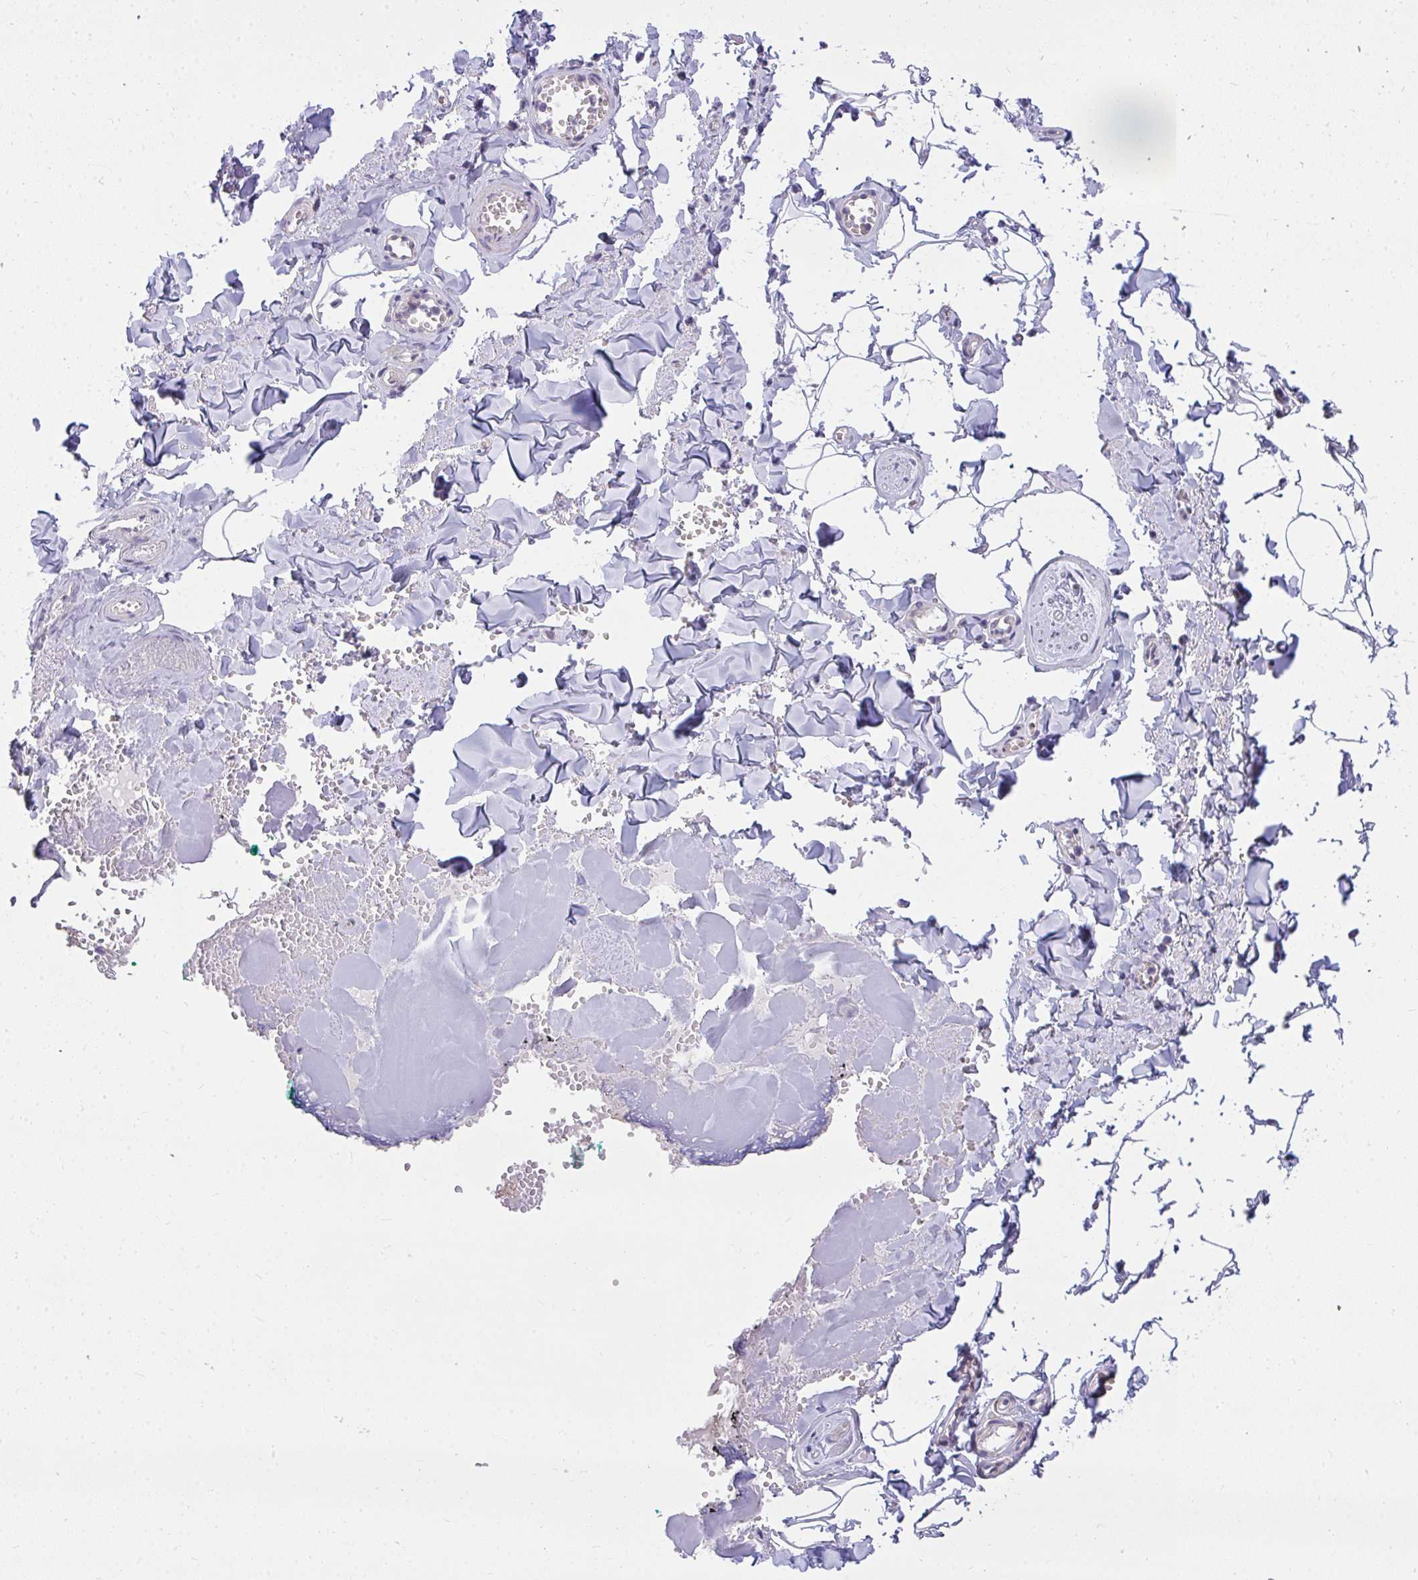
{"staining": {"intensity": "negative", "quantity": "none", "location": "none"}, "tissue": "adipose tissue", "cell_type": "Adipocytes", "image_type": "normal", "snomed": [{"axis": "morphology", "description": "Normal tissue, NOS"}, {"axis": "topography", "description": "Vulva"}, {"axis": "topography", "description": "Peripheral nerve tissue"}], "caption": "DAB immunohistochemical staining of unremarkable human adipose tissue reveals no significant expression in adipocytes.", "gene": "SRRM4", "patient": {"sex": "female", "age": 66}}